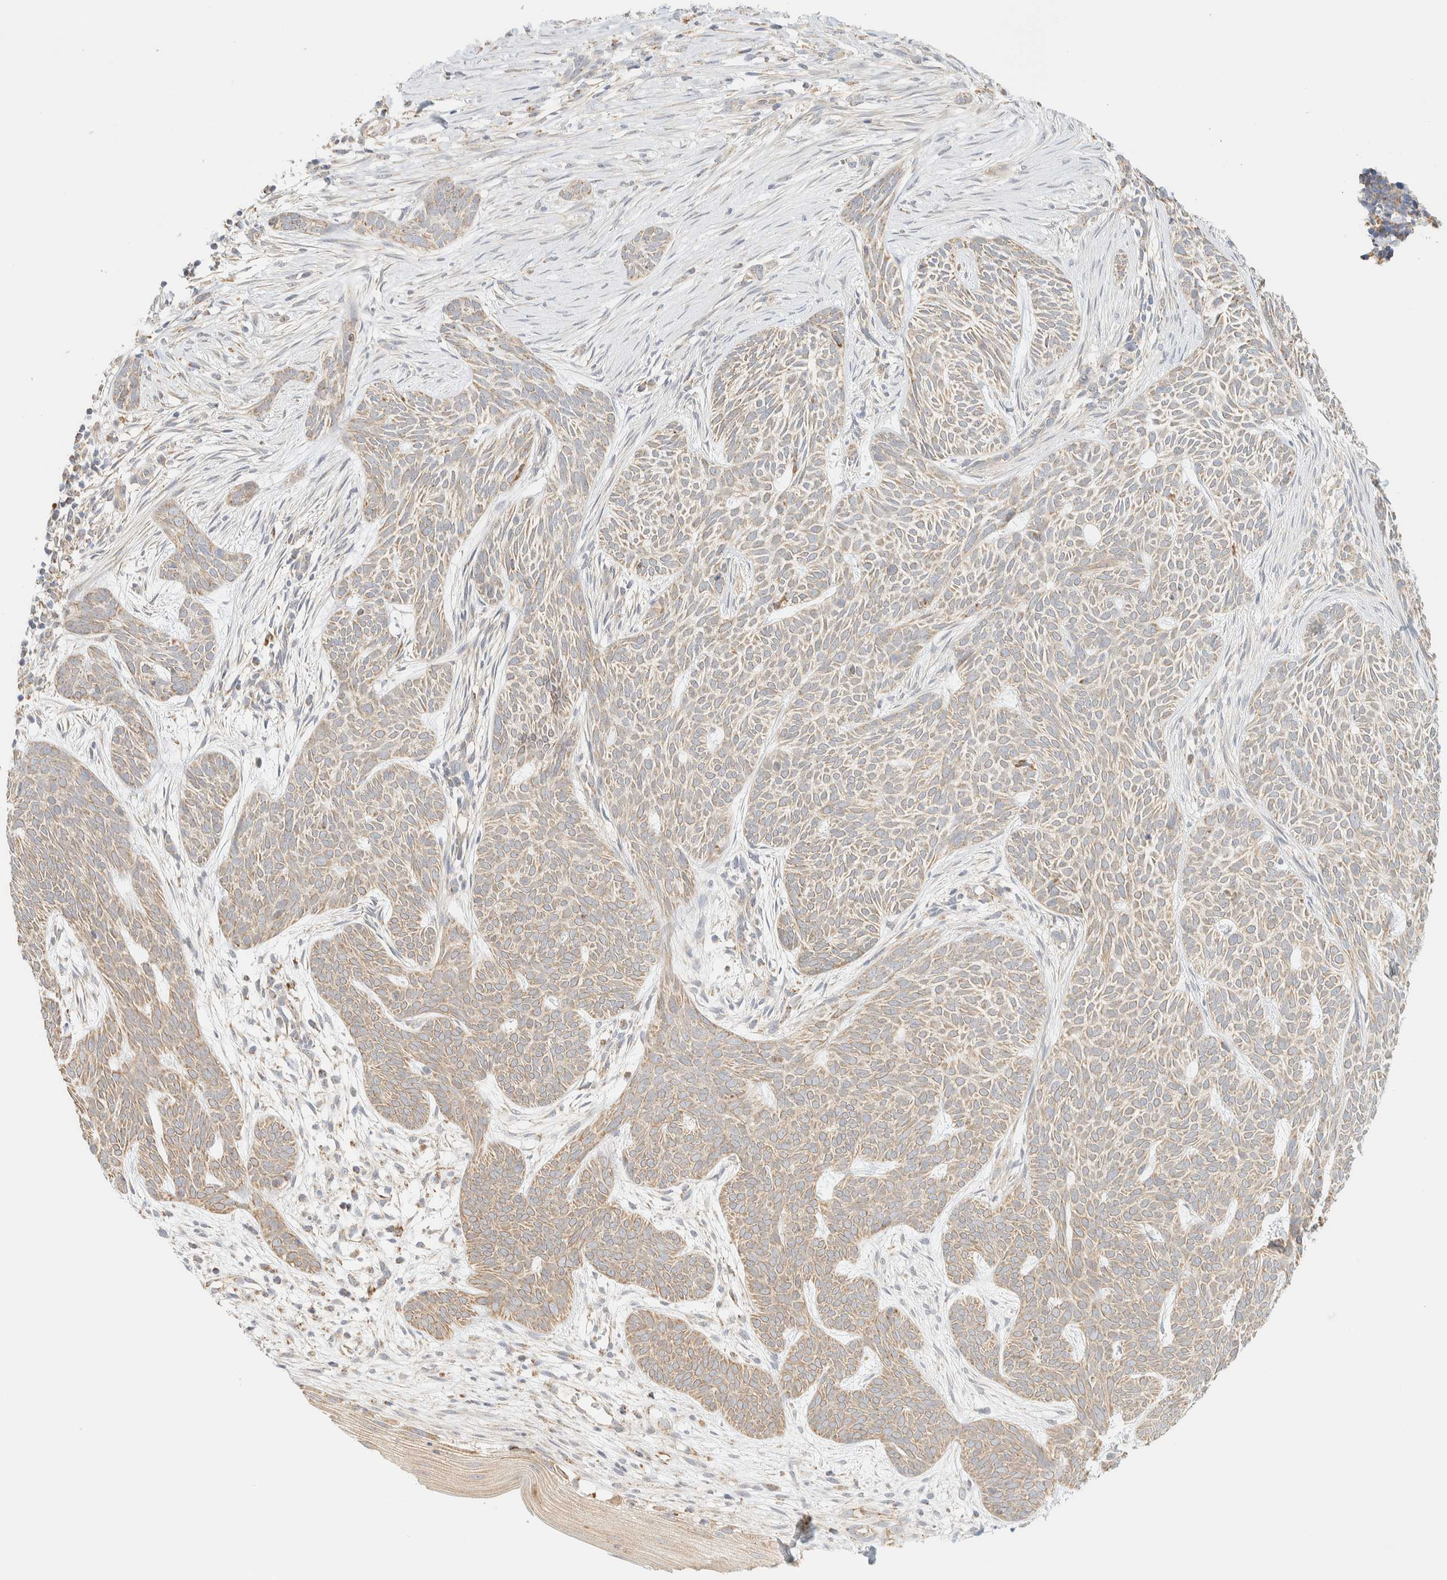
{"staining": {"intensity": "weak", "quantity": "<25%", "location": "cytoplasmic/membranous"}, "tissue": "skin cancer", "cell_type": "Tumor cells", "image_type": "cancer", "snomed": [{"axis": "morphology", "description": "Basal cell carcinoma"}, {"axis": "topography", "description": "Skin"}], "caption": "DAB (3,3'-diaminobenzidine) immunohistochemical staining of skin cancer exhibits no significant staining in tumor cells.", "gene": "APBB2", "patient": {"sex": "female", "age": 59}}